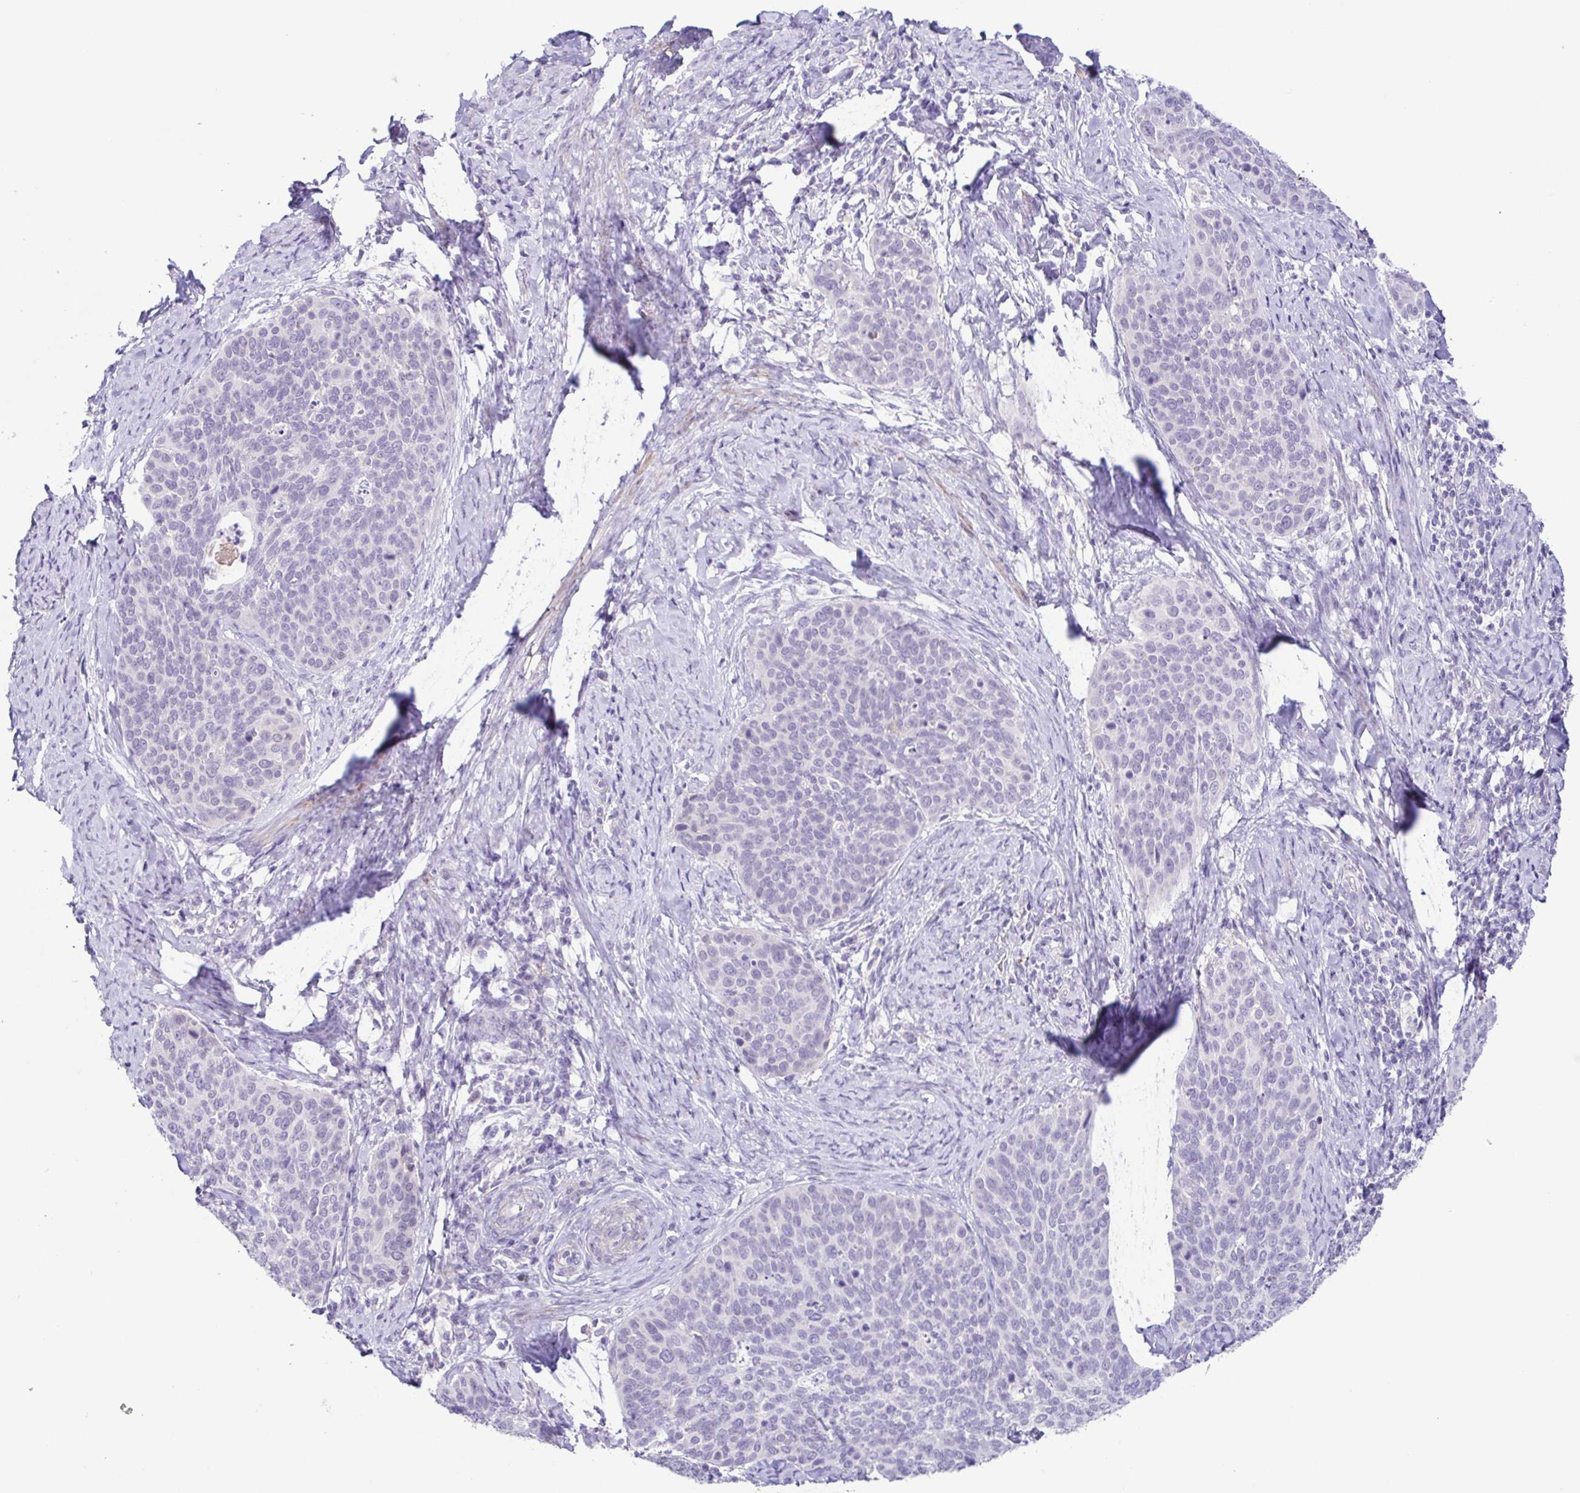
{"staining": {"intensity": "negative", "quantity": "none", "location": "none"}, "tissue": "cervical cancer", "cell_type": "Tumor cells", "image_type": "cancer", "snomed": [{"axis": "morphology", "description": "Squamous cell carcinoma, NOS"}, {"axis": "topography", "description": "Cervix"}], "caption": "Immunohistochemistry histopathology image of human cervical cancer (squamous cell carcinoma) stained for a protein (brown), which demonstrates no staining in tumor cells.", "gene": "TERT", "patient": {"sex": "female", "age": 69}}